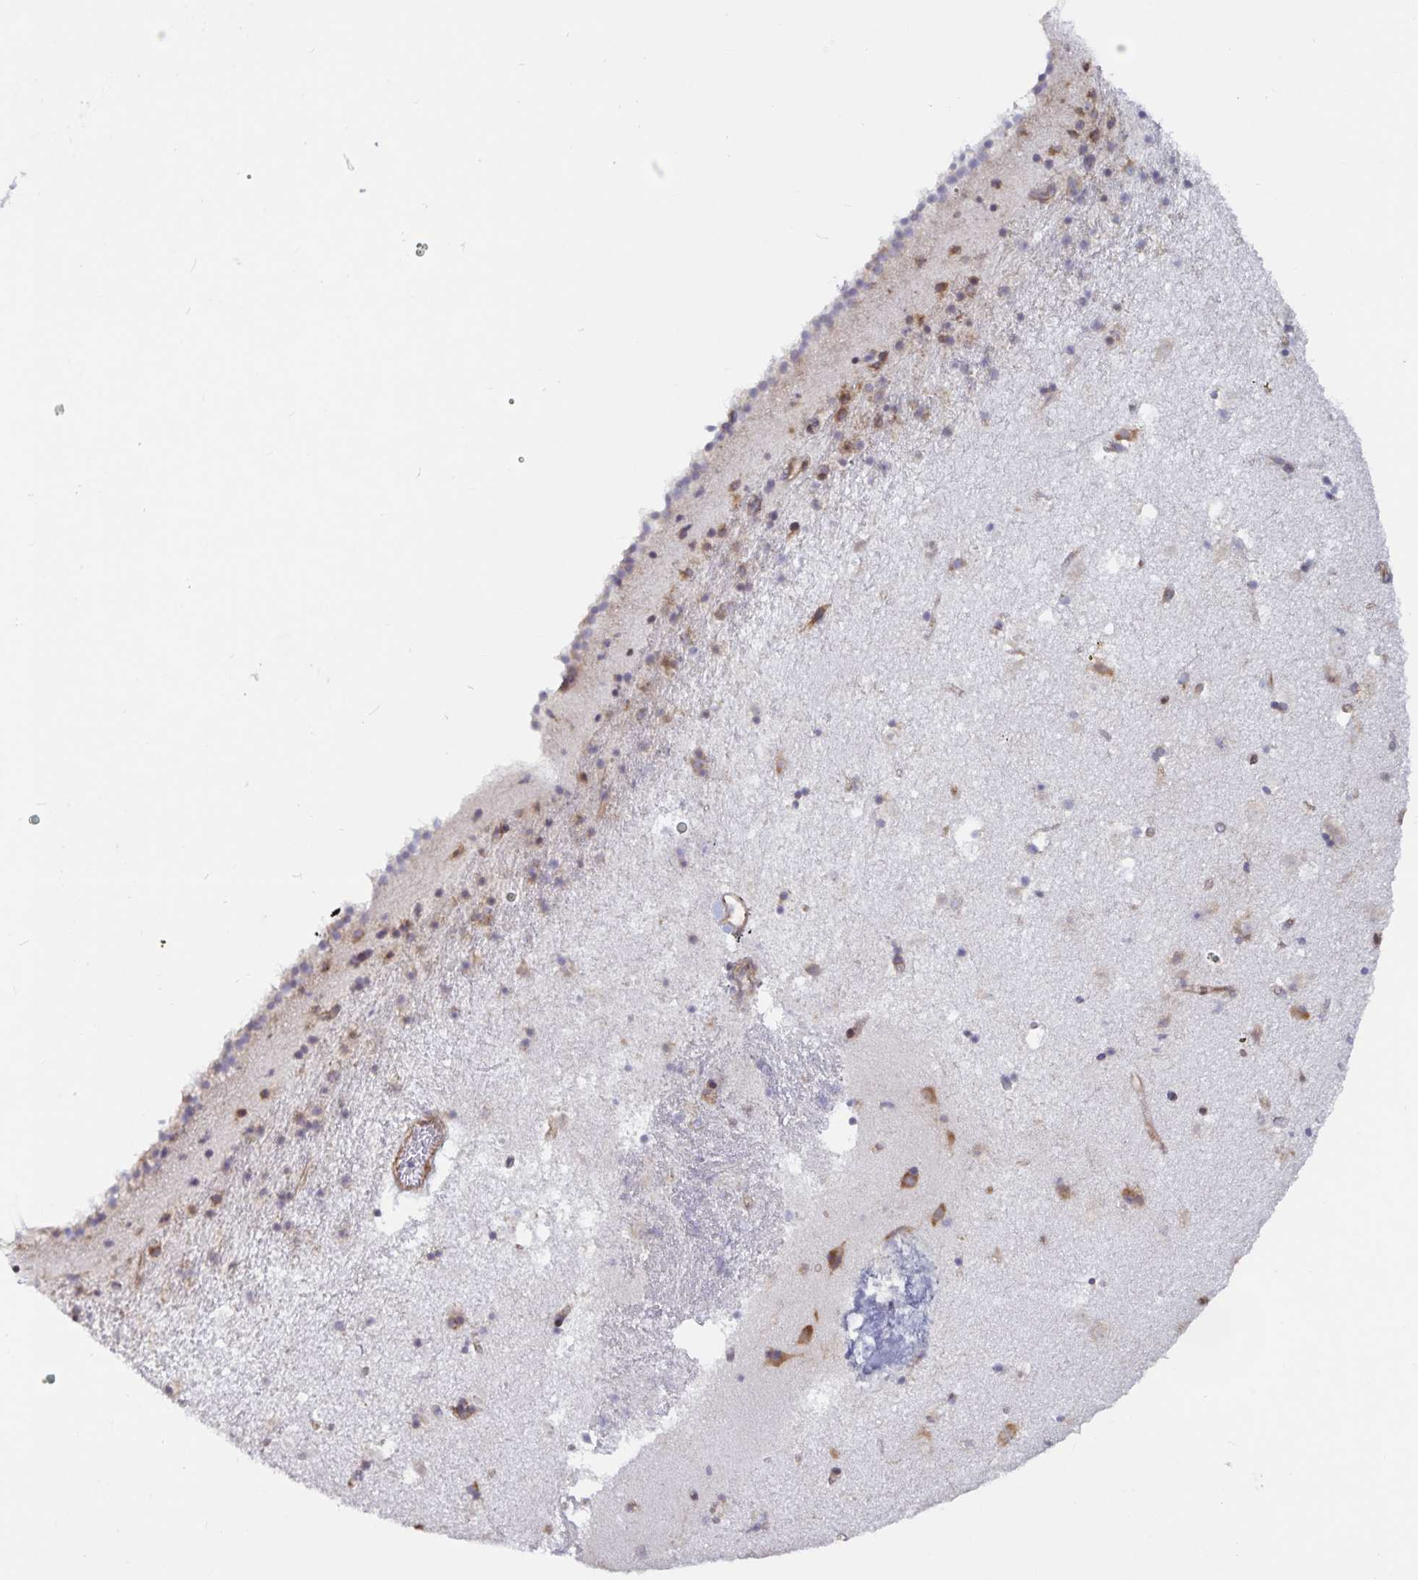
{"staining": {"intensity": "moderate", "quantity": "25%-75%", "location": "cytoplasmic/membranous"}, "tissue": "caudate", "cell_type": "Glial cells", "image_type": "normal", "snomed": [{"axis": "morphology", "description": "Normal tissue, NOS"}, {"axis": "topography", "description": "Lateral ventricle wall"}], "caption": "This is a photomicrograph of immunohistochemistry (IHC) staining of unremarkable caudate, which shows moderate staining in the cytoplasmic/membranous of glial cells.", "gene": "FAM120A", "patient": {"sex": "female", "age": 71}}